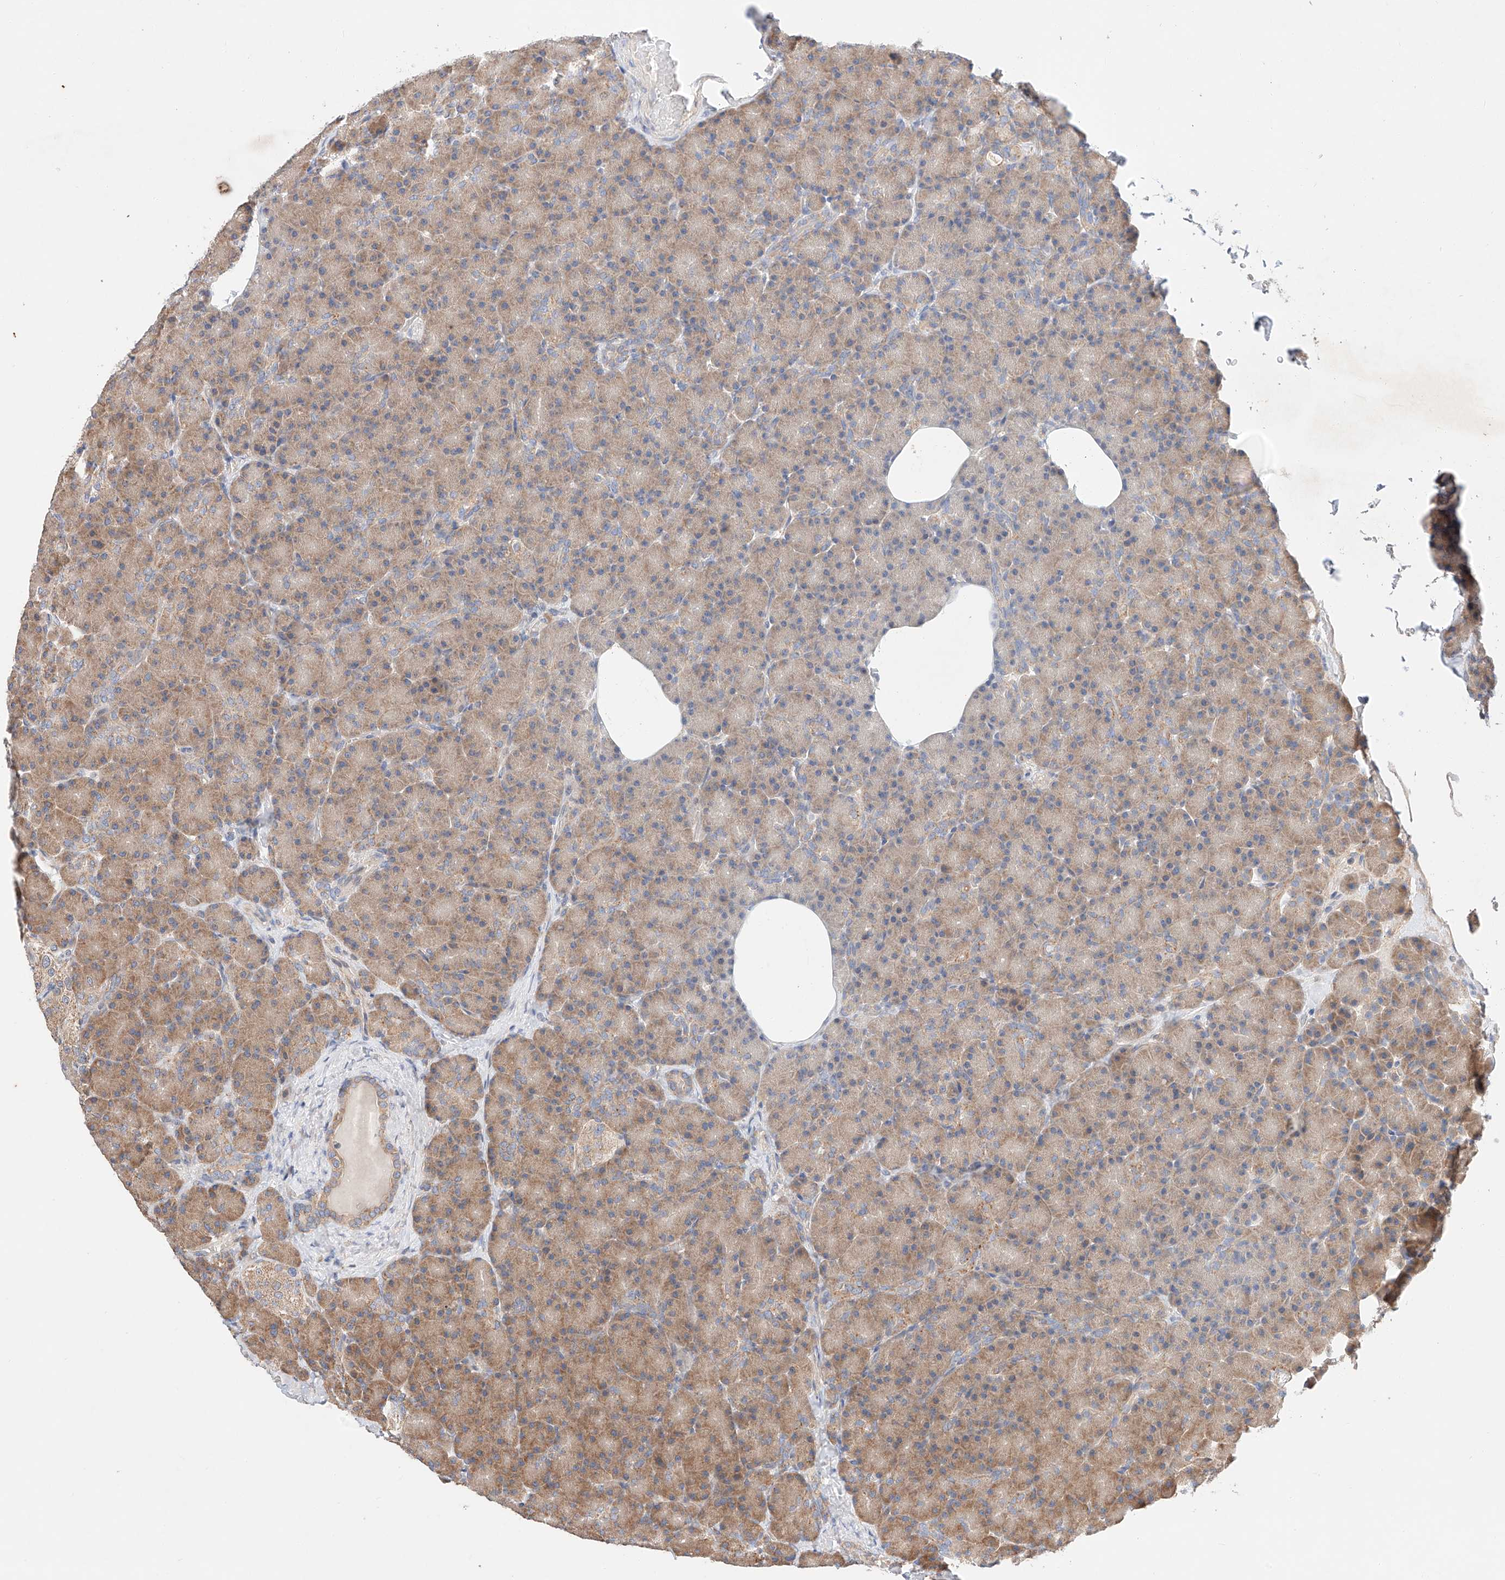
{"staining": {"intensity": "moderate", "quantity": "25%-75%", "location": "cytoplasmic/membranous"}, "tissue": "pancreas", "cell_type": "Exocrine glandular cells", "image_type": "normal", "snomed": [{"axis": "morphology", "description": "Normal tissue, NOS"}, {"axis": "topography", "description": "Pancreas"}], "caption": "The image demonstrates immunohistochemical staining of benign pancreas. There is moderate cytoplasmic/membranous staining is identified in approximately 25%-75% of exocrine glandular cells.", "gene": "C6orf118", "patient": {"sex": "female", "age": 43}}